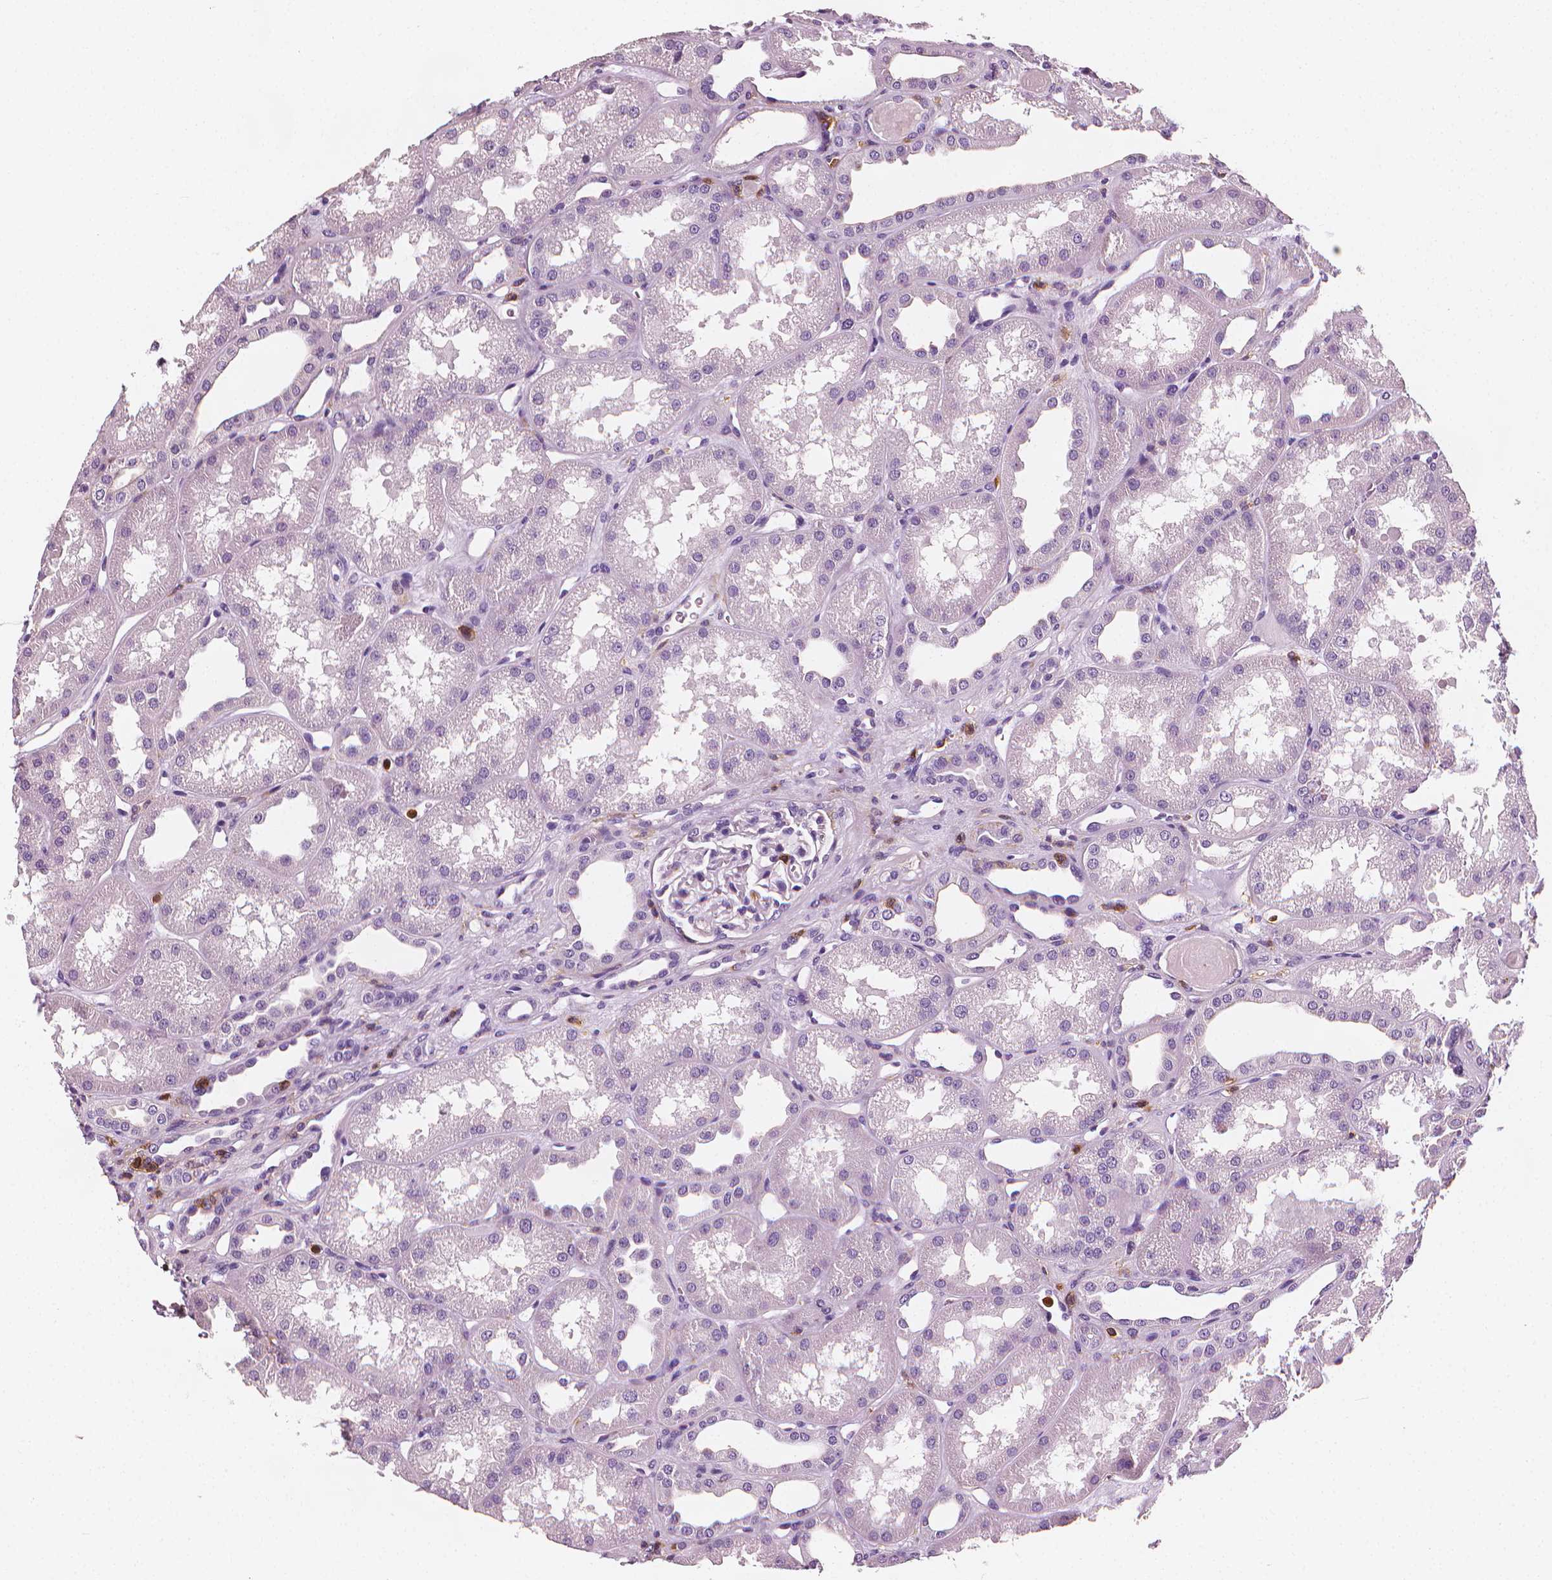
{"staining": {"intensity": "negative", "quantity": "none", "location": "none"}, "tissue": "kidney", "cell_type": "Cells in glomeruli", "image_type": "normal", "snomed": [{"axis": "morphology", "description": "Normal tissue, NOS"}, {"axis": "topography", "description": "Kidney"}], "caption": "Immunohistochemistry (IHC) histopathology image of unremarkable kidney: human kidney stained with DAB exhibits no significant protein expression in cells in glomeruli. (DAB immunohistochemistry with hematoxylin counter stain).", "gene": "PTPRC", "patient": {"sex": "male", "age": 61}}